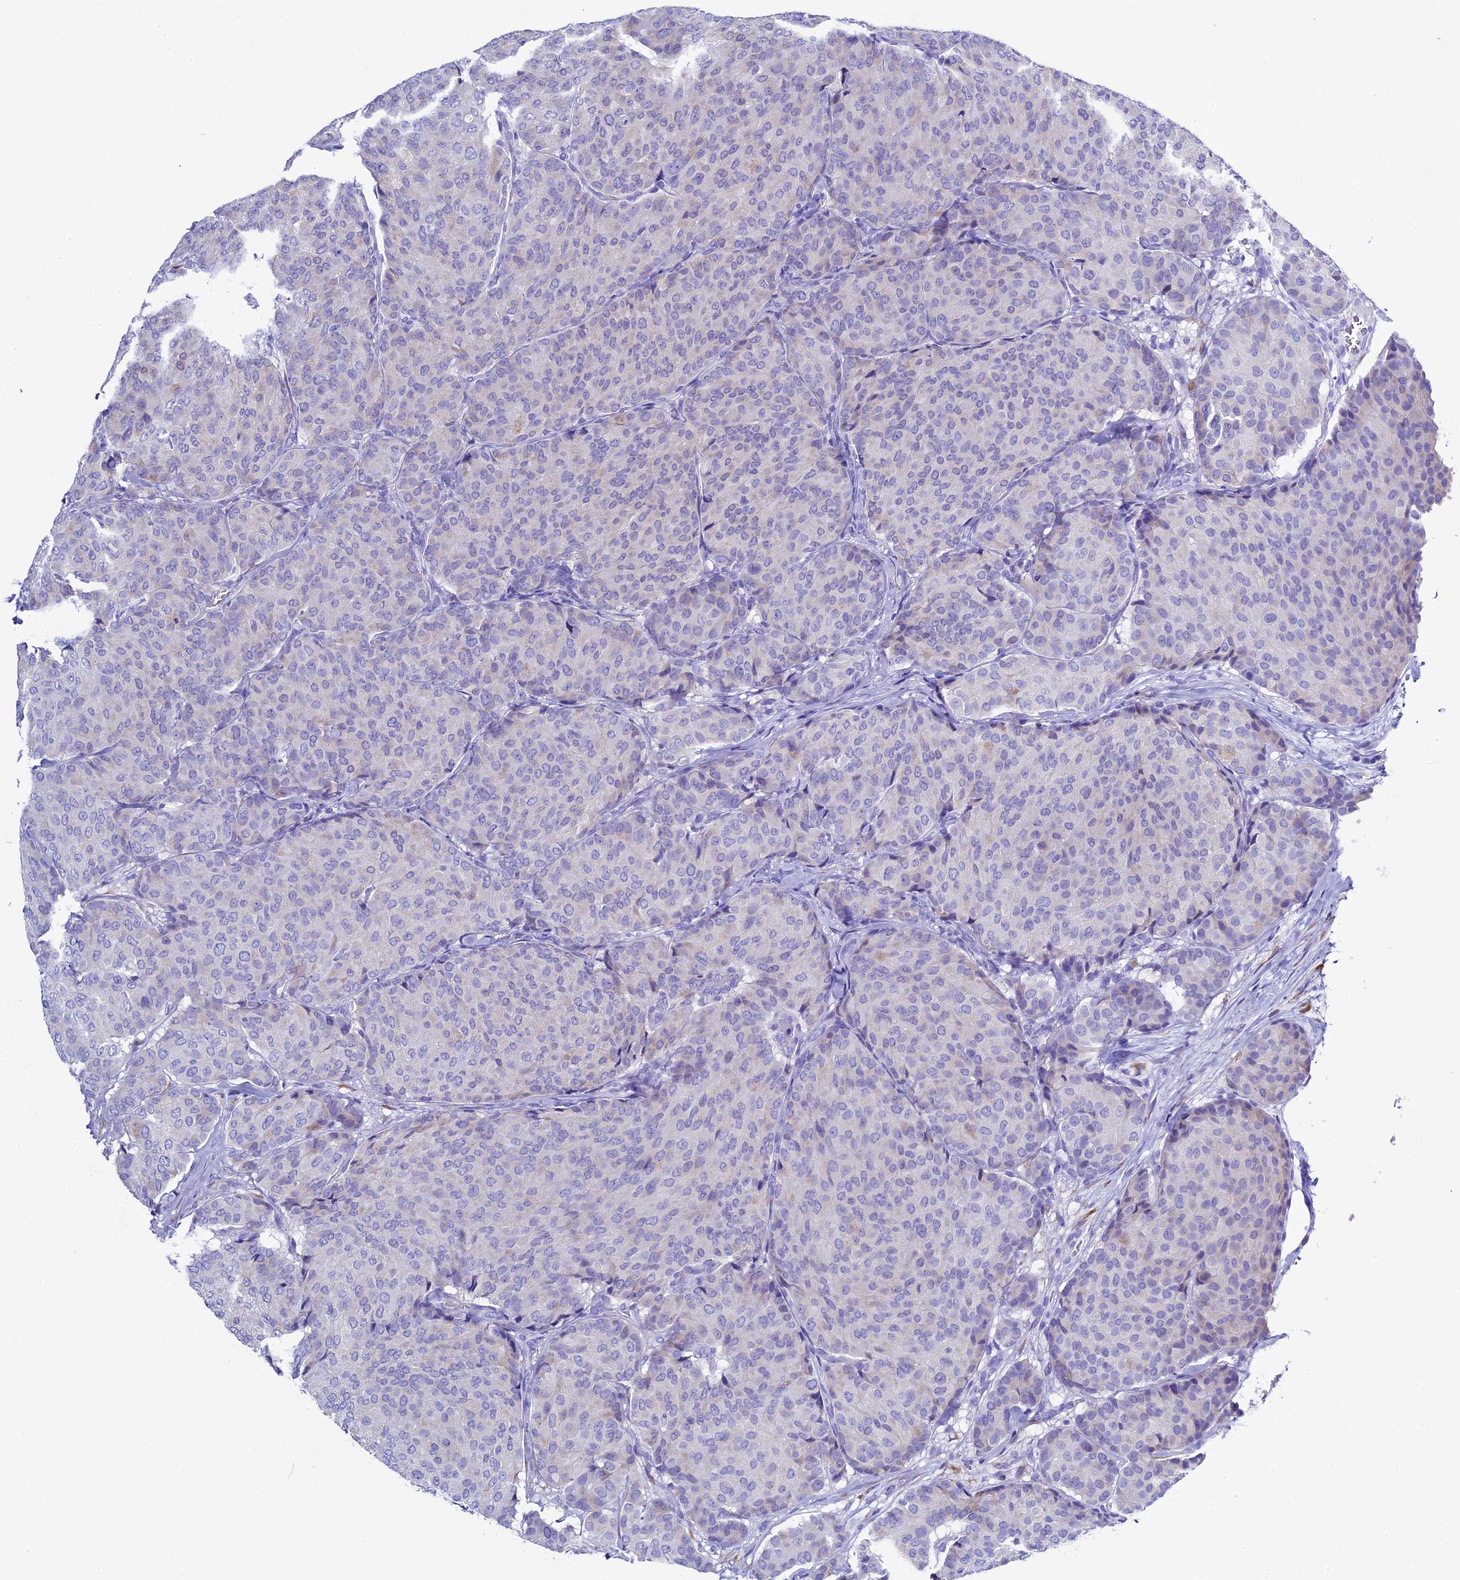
{"staining": {"intensity": "negative", "quantity": "none", "location": "none"}, "tissue": "breast cancer", "cell_type": "Tumor cells", "image_type": "cancer", "snomed": [{"axis": "morphology", "description": "Duct carcinoma"}, {"axis": "topography", "description": "Breast"}], "caption": "A high-resolution histopathology image shows immunohistochemistry staining of infiltrating ductal carcinoma (breast), which reveals no significant positivity in tumor cells.", "gene": "FKBP11", "patient": {"sex": "female", "age": 75}}